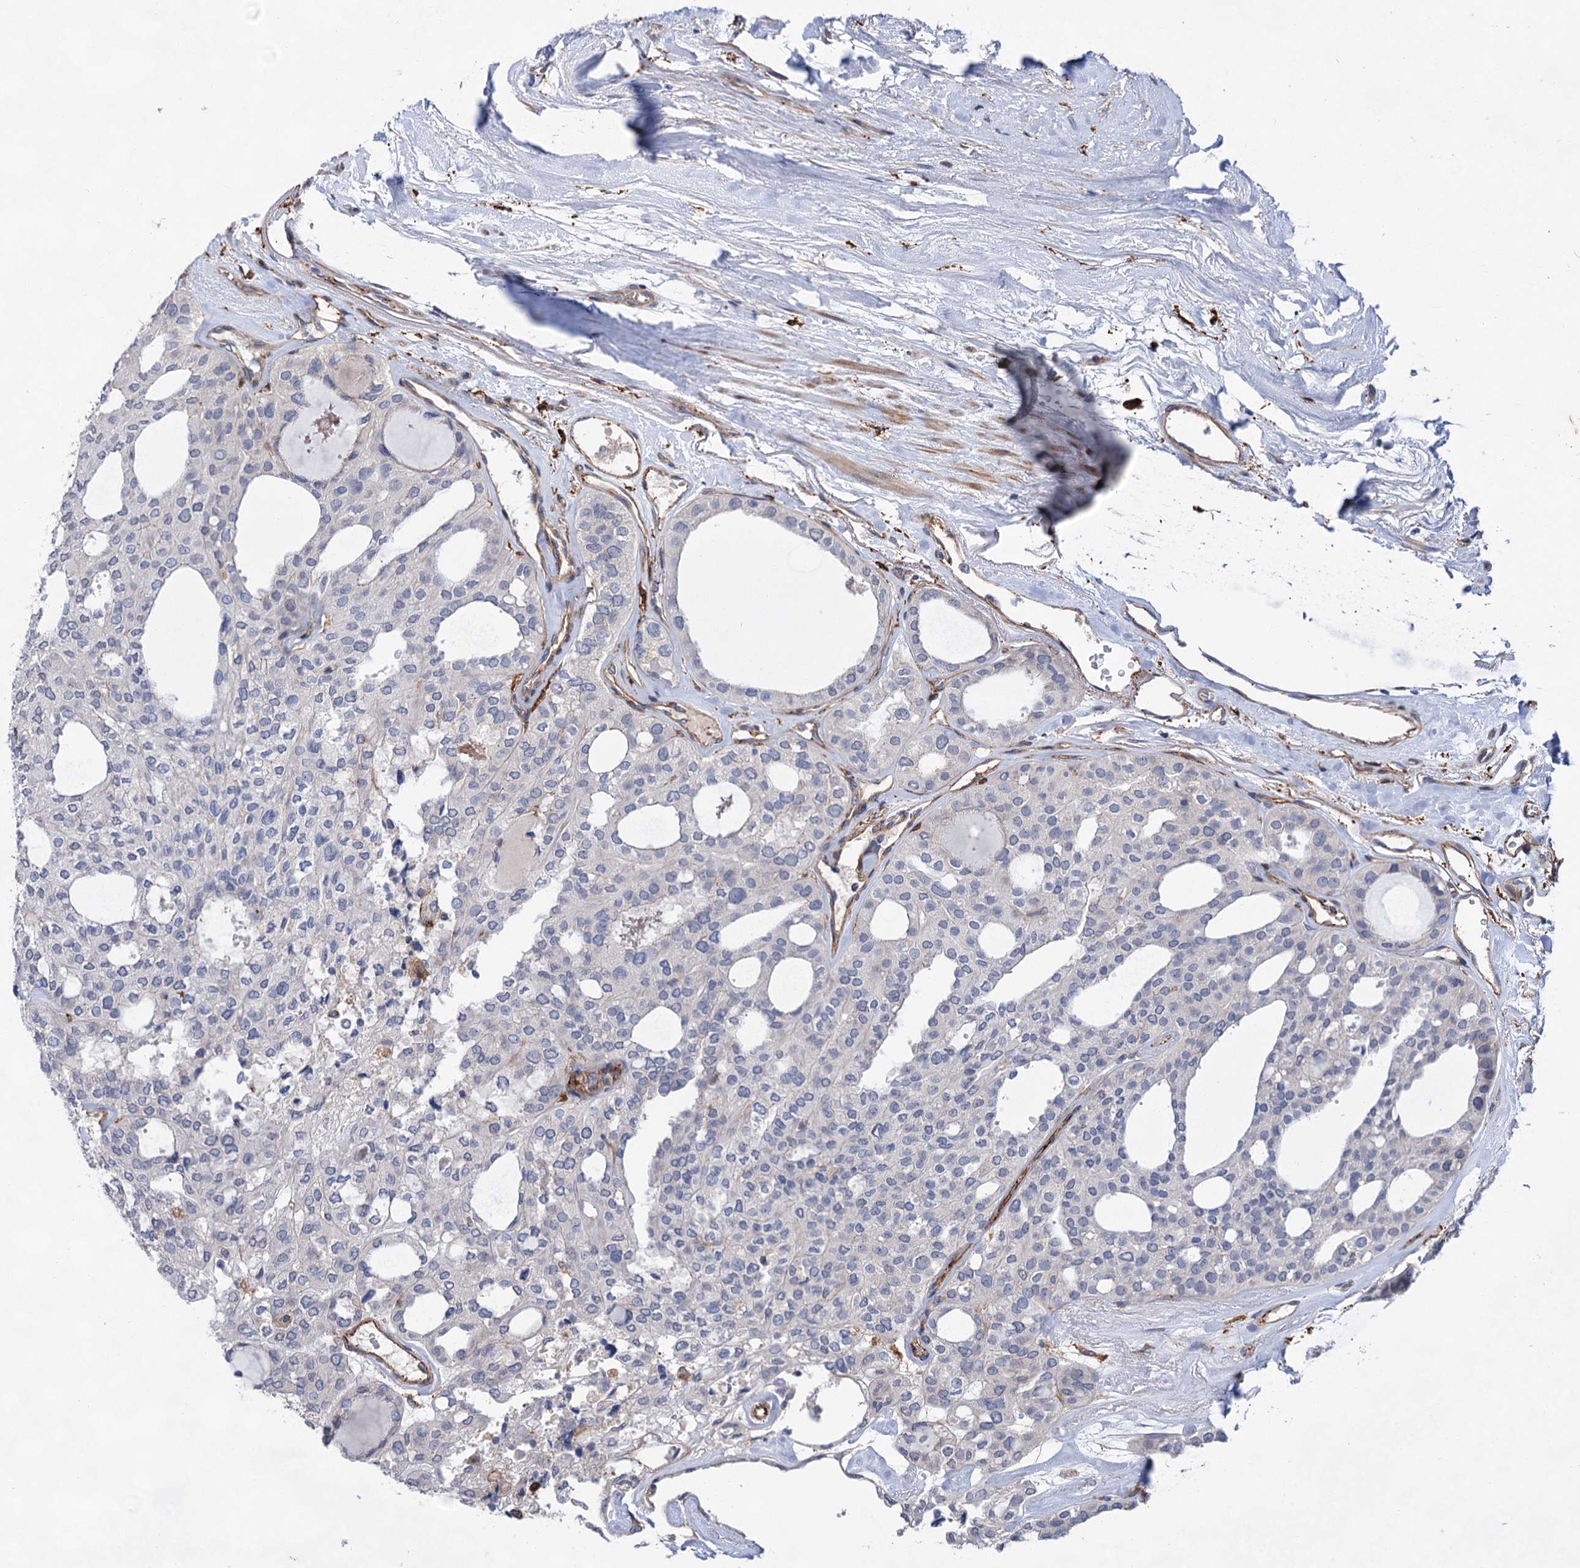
{"staining": {"intensity": "negative", "quantity": "none", "location": "none"}, "tissue": "thyroid cancer", "cell_type": "Tumor cells", "image_type": "cancer", "snomed": [{"axis": "morphology", "description": "Follicular adenoma carcinoma, NOS"}, {"axis": "topography", "description": "Thyroid gland"}], "caption": "Immunohistochemistry photomicrograph of neoplastic tissue: human thyroid cancer (follicular adenoma carcinoma) stained with DAB reveals no significant protein positivity in tumor cells.", "gene": "TMTC3", "patient": {"sex": "male", "age": 75}}